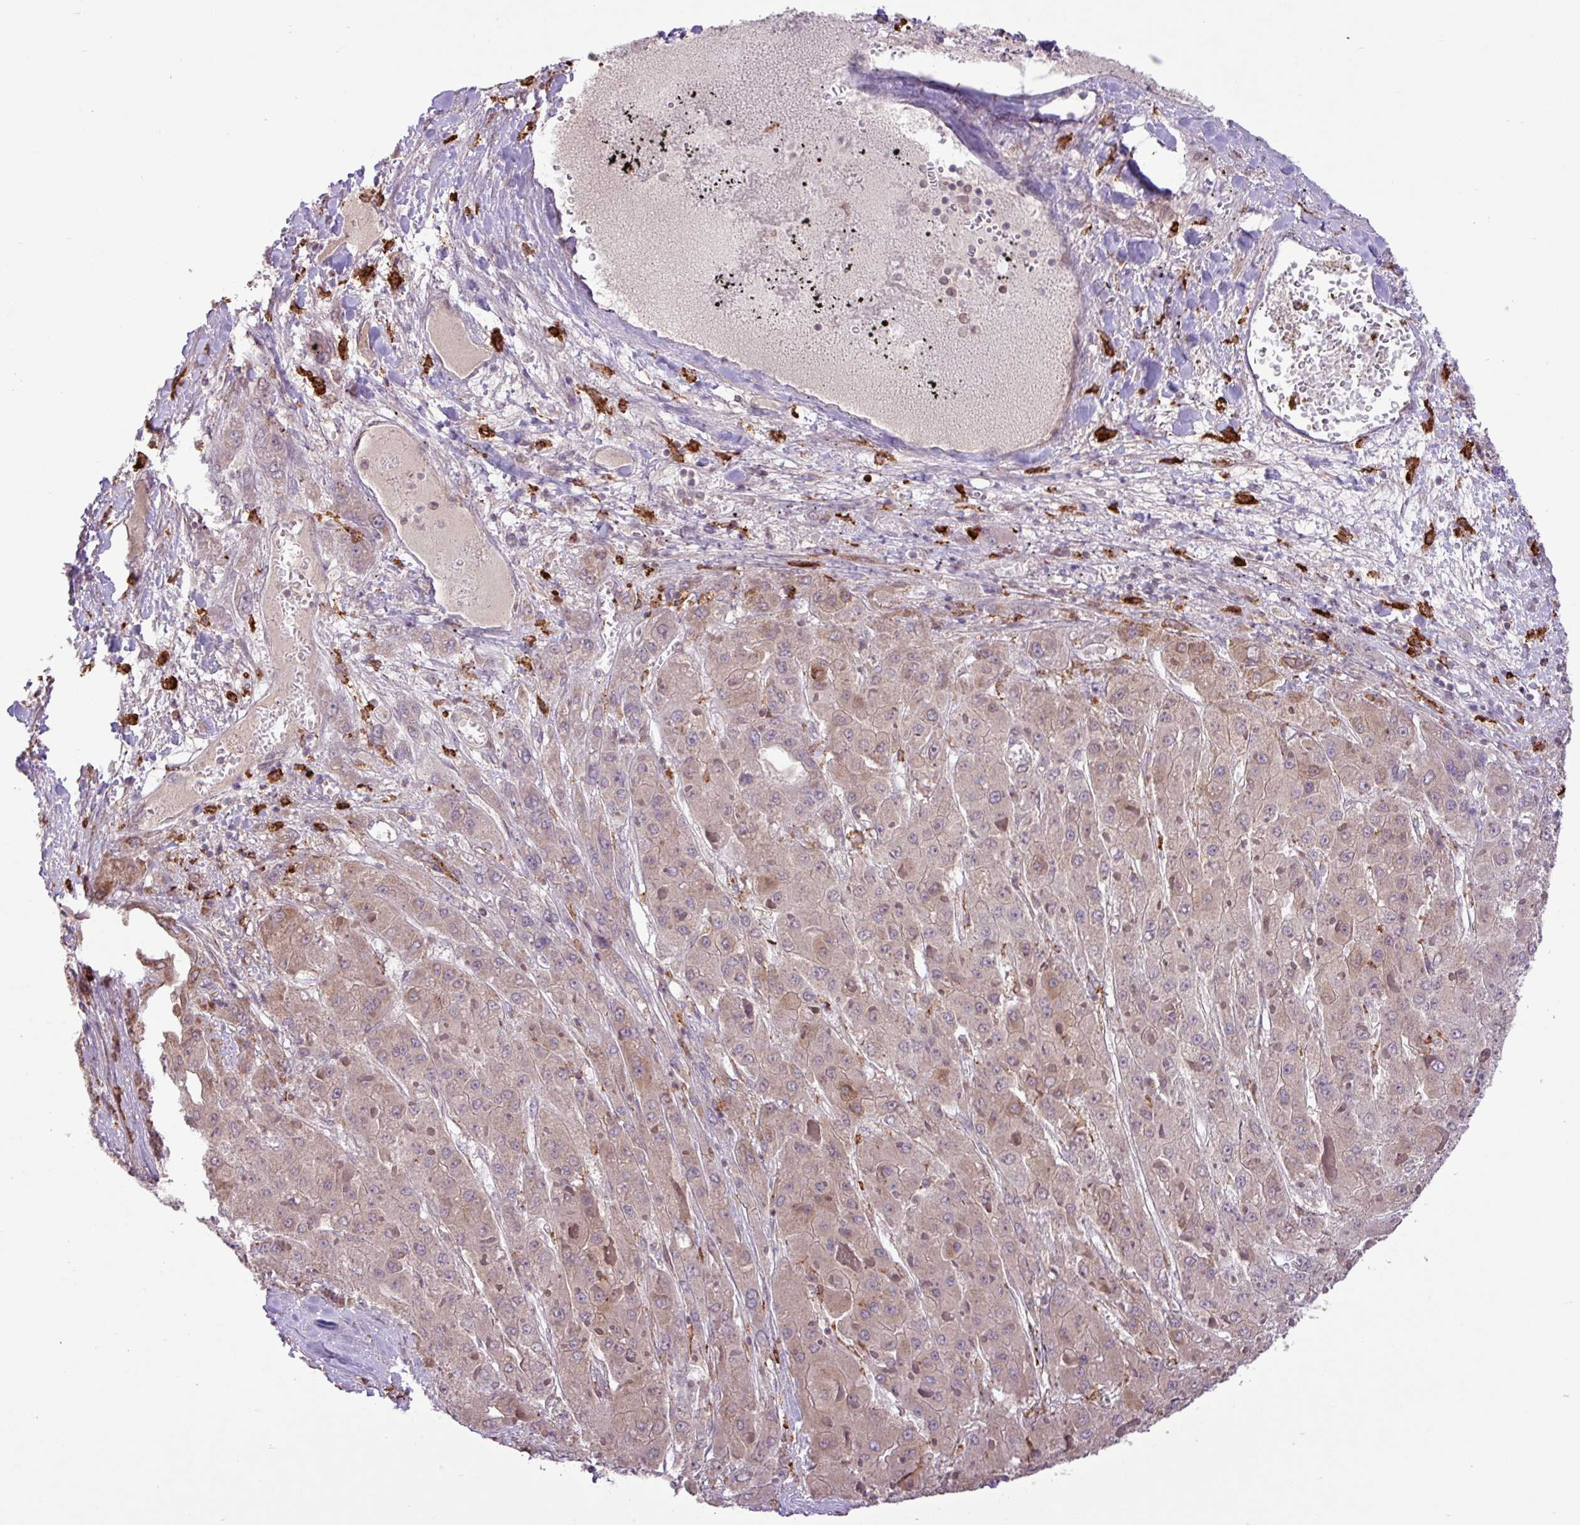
{"staining": {"intensity": "weak", "quantity": ">75%", "location": "cytoplasmic/membranous"}, "tissue": "liver cancer", "cell_type": "Tumor cells", "image_type": "cancer", "snomed": [{"axis": "morphology", "description": "Carcinoma, Hepatocellular, NOS"}, {"axis": "topography", "description": "Liver"}], "caption": "About >75% of tumor cells in hepatocellular carcinoma (liver) reveal weak cytoplasmic/membranous protein positivity as visualized by brown immunohistochemical staining.", "gene": "ARHGEF25", "patient": {"sex": "female", "age": 73}}